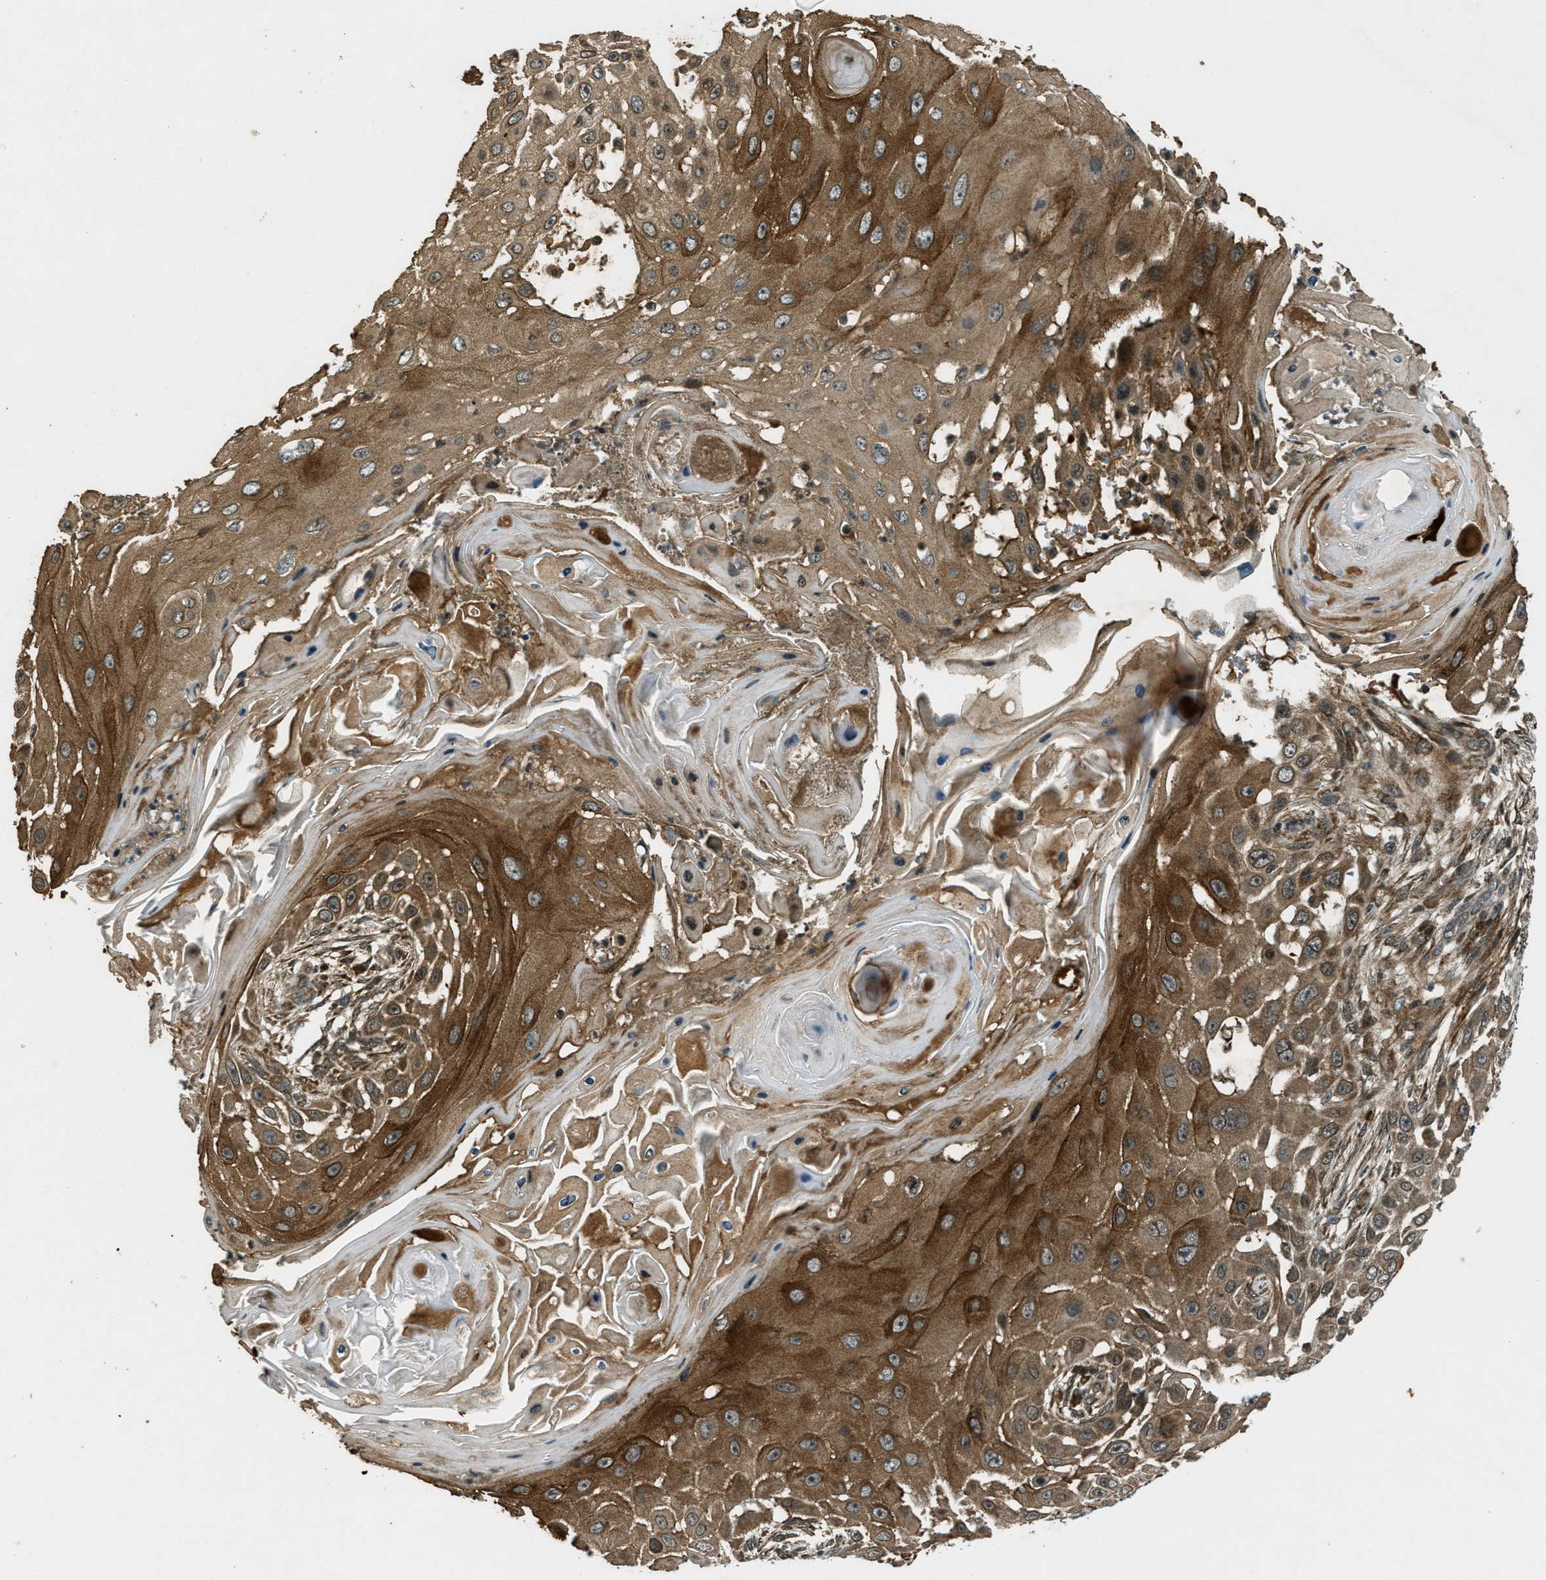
{"staining": {"intensity": "strong", "quantity": ">75%", "location": "cytoplasmic/membranous"}, "tissue": "skin cancer", "cell_type": "Tumor cells", "image_type": "cancer", "snomed": [{"axis": "morphology", "description": "Squamous cell carcinoma, NOS"}, {"axis": "topography", "description": "Skin"}], "caption": "Skin cancer (squamous cell carcinoma) was stained to show a protein in brown. There is high levels of strong cytoplasmic/membranous positivity in approximately >75% of tumor cells.", "gene": "EIF2AK3", "patient": {"sex": "female", "age": 44}}